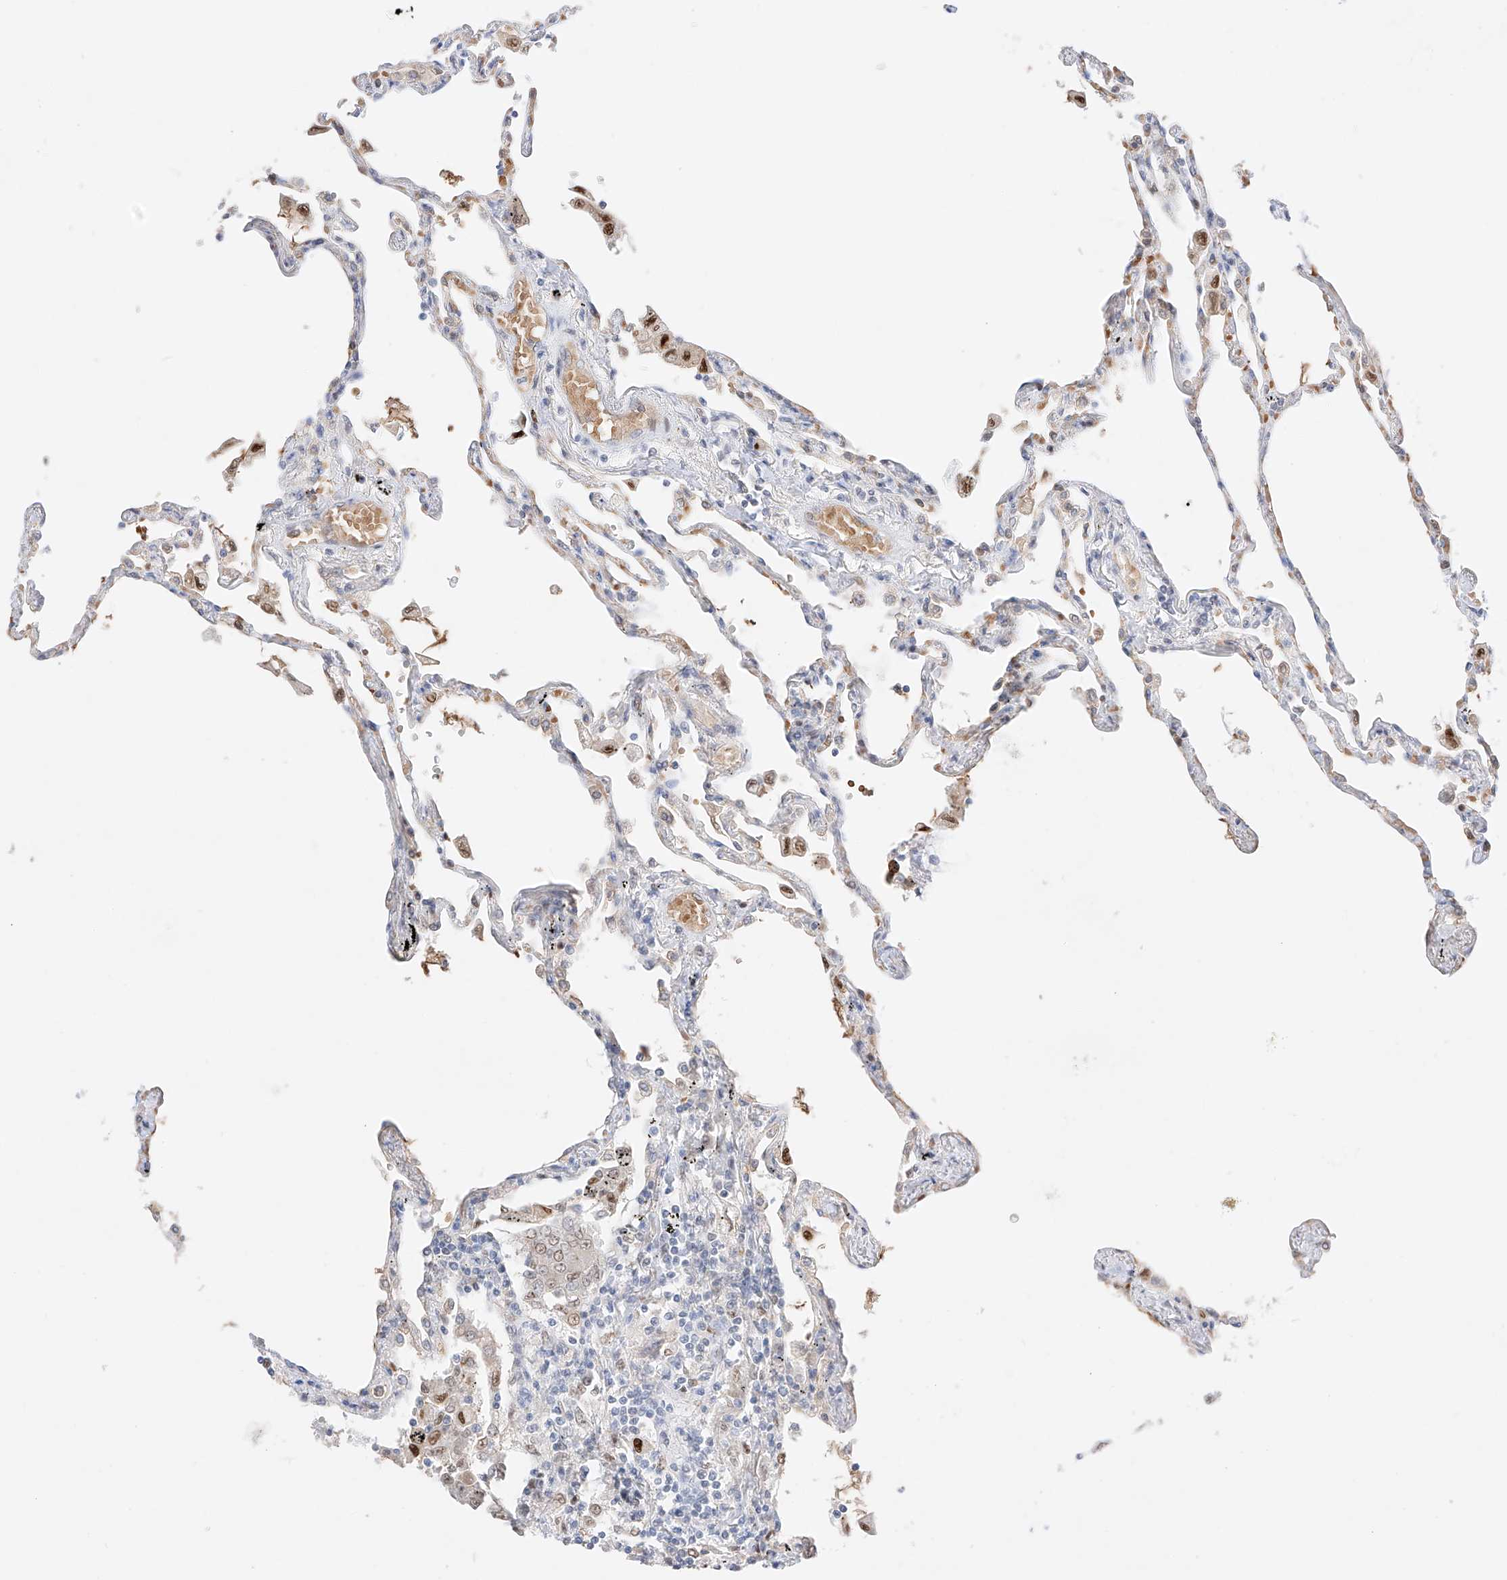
{"staining": {"intensity": "strong", "quantity": "<25%", "location": "nuclear"}, "tissue": "lung", "cell_type": "Alveolar cells", "image_type": "normal", "snomed": [{"axis": "morphology", "description": "Normal tissue, NOS"}, {"axis": "topography", "description": "Lung"}], "caption": "Immunohistochemical staining of benign human lung exhibits medium levels of strong nuclear expression in approximately <25% of alveolar cells. Using DAB (brown) and hematoxylin (blue) stains, captured at high magnification using brightfield microscopy.", "gene": "APIP", "patient": {"sex": "female", "age": 67}}